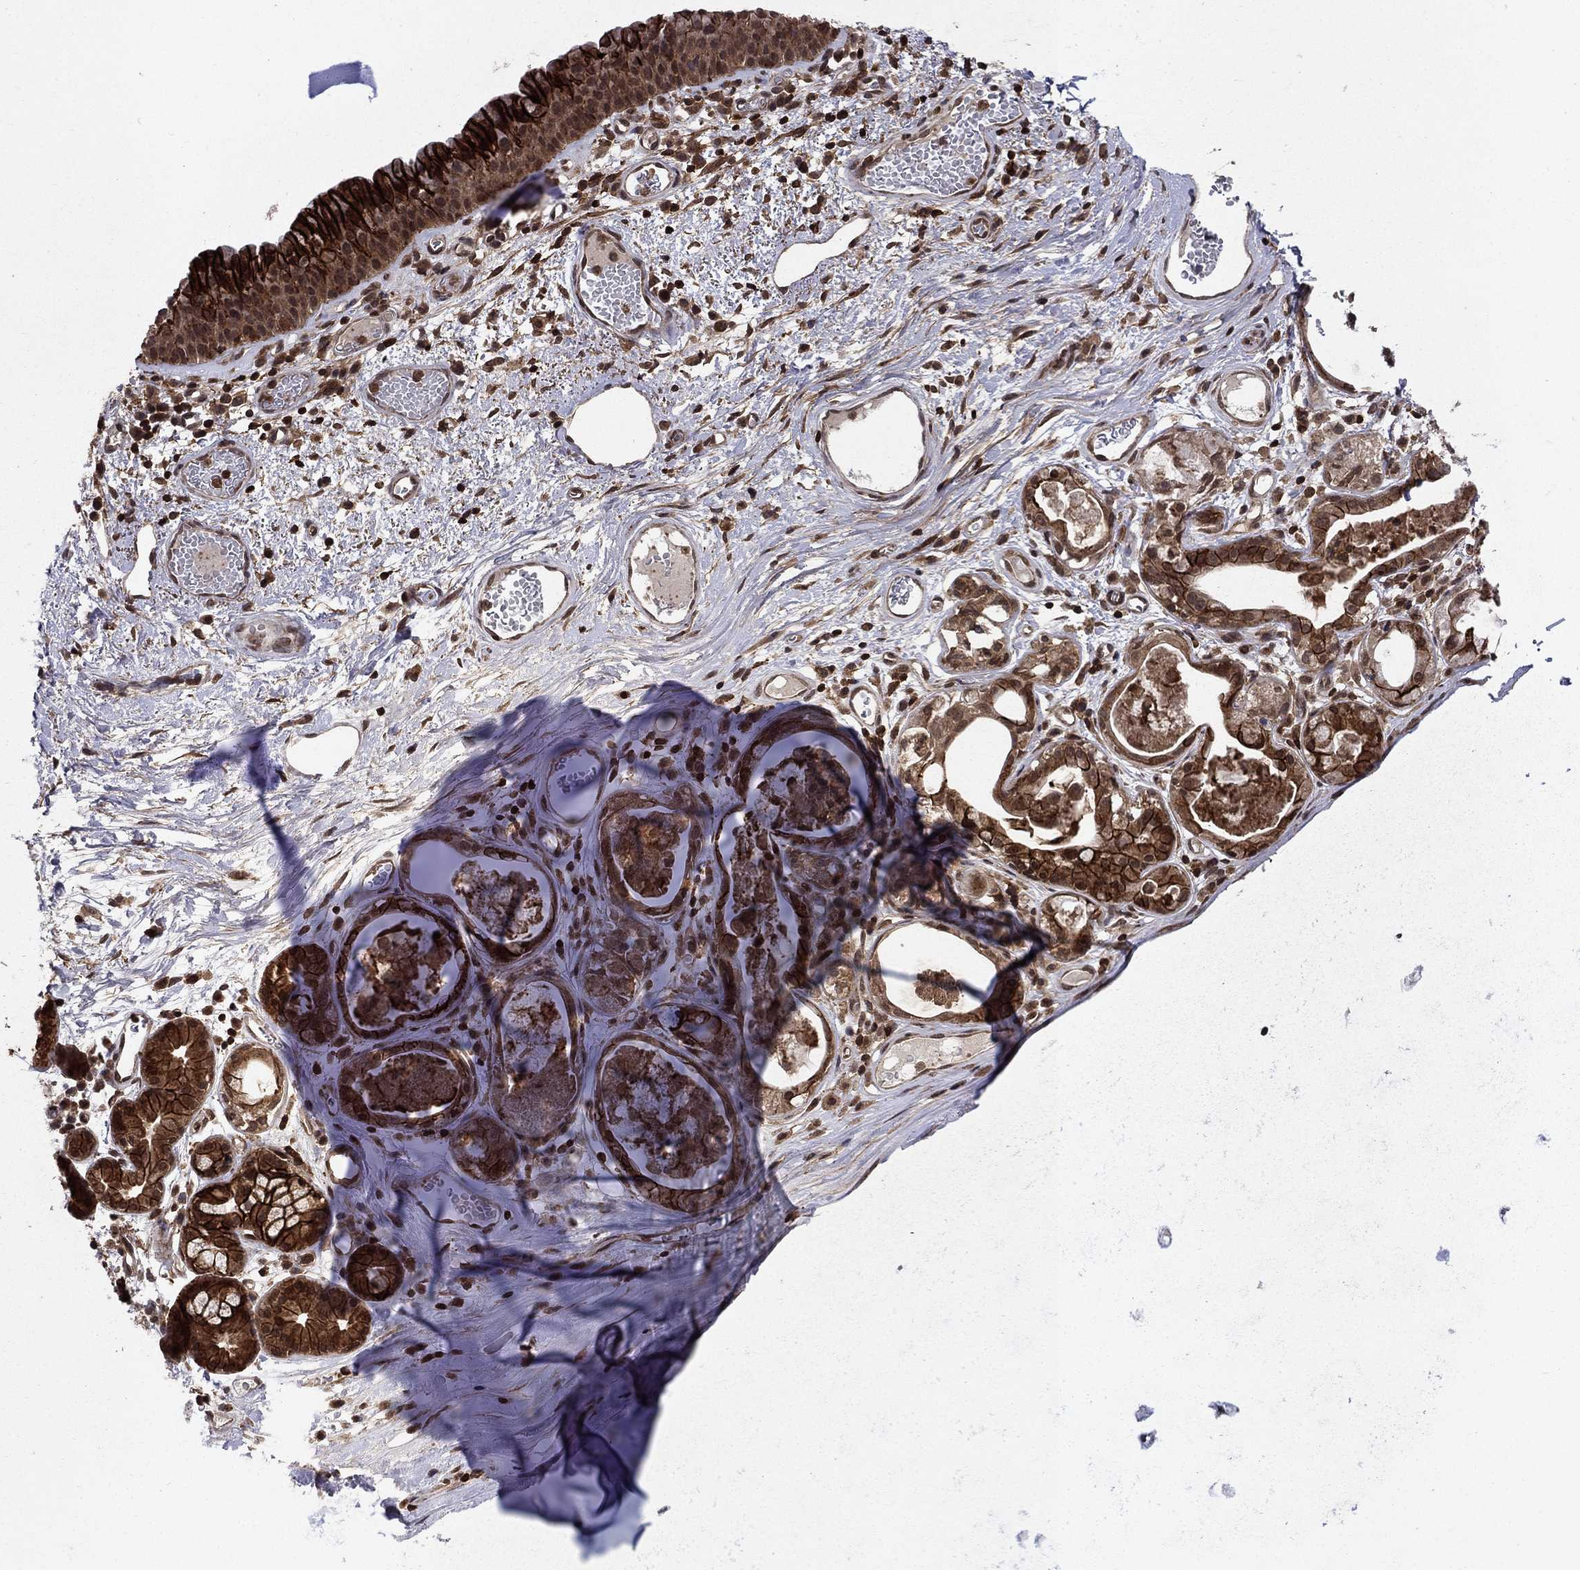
{"staining": {"intensity": "negative", "quantity": "none", "location": "none"}, "tissue": "adipose tissue", "cell_type": "Adipocytes", "image_type": "normal", "snomed": [{"axis": "morphology", "description": "Normal tissue, NOS"}, {"axis": "topography", "description": "Cartilage tissue"}], "caption": "IHC histopathology image of unremarkable adipose tissue: human adipose tissue stained with DAB exhibits no significant protein positivity in adipocytes.", "gene": "SSX2IP", "patient": {"sex": "male", "age": 81}}